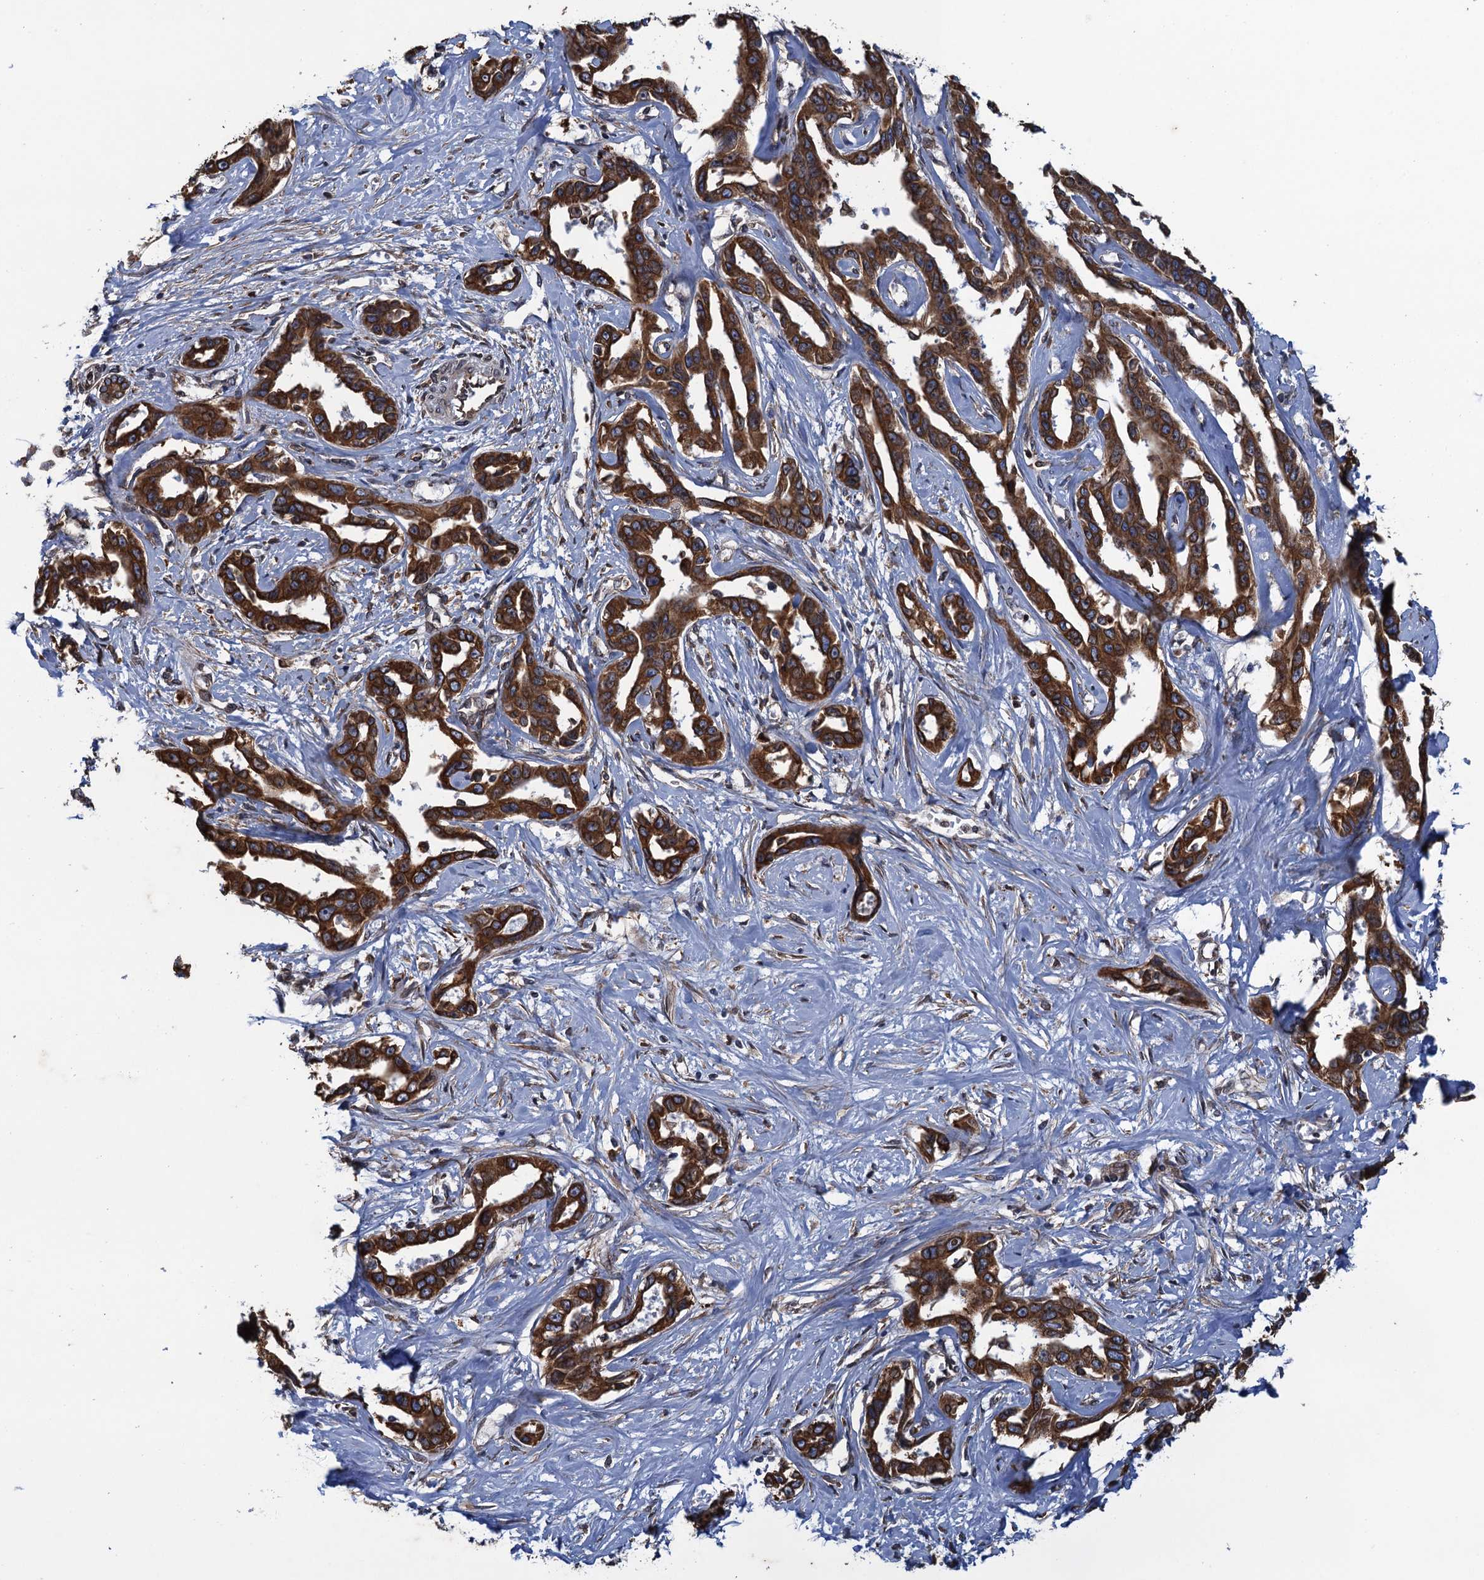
{"staining": {"intensity": "strong", "quantity": ">75%", "location": "cytoplasmic/membranous"}, "tissue": "liver cancer", "cell_type": "Tumor cells", "image_type": "cancer", "snomed": [{"axis": "morphology", "description": "Cholangiocarcinoma"}, {"axis": "topography", "description": "Liver"}], "caption": "DAB (3,3'-diaminobenzidine) immunohistochemical staining of liver cancer (cholangiocarcinoma) reveals strong cytoplasmic/membranous protein expression in approximately >75% of tumor cells. (Stains: DAB in brown, nuclei in blue, Microscopy: brightfield microscopy at high magnification).", "gene": "ARMC5", "patient": {"sex": "male", "age": 59}}